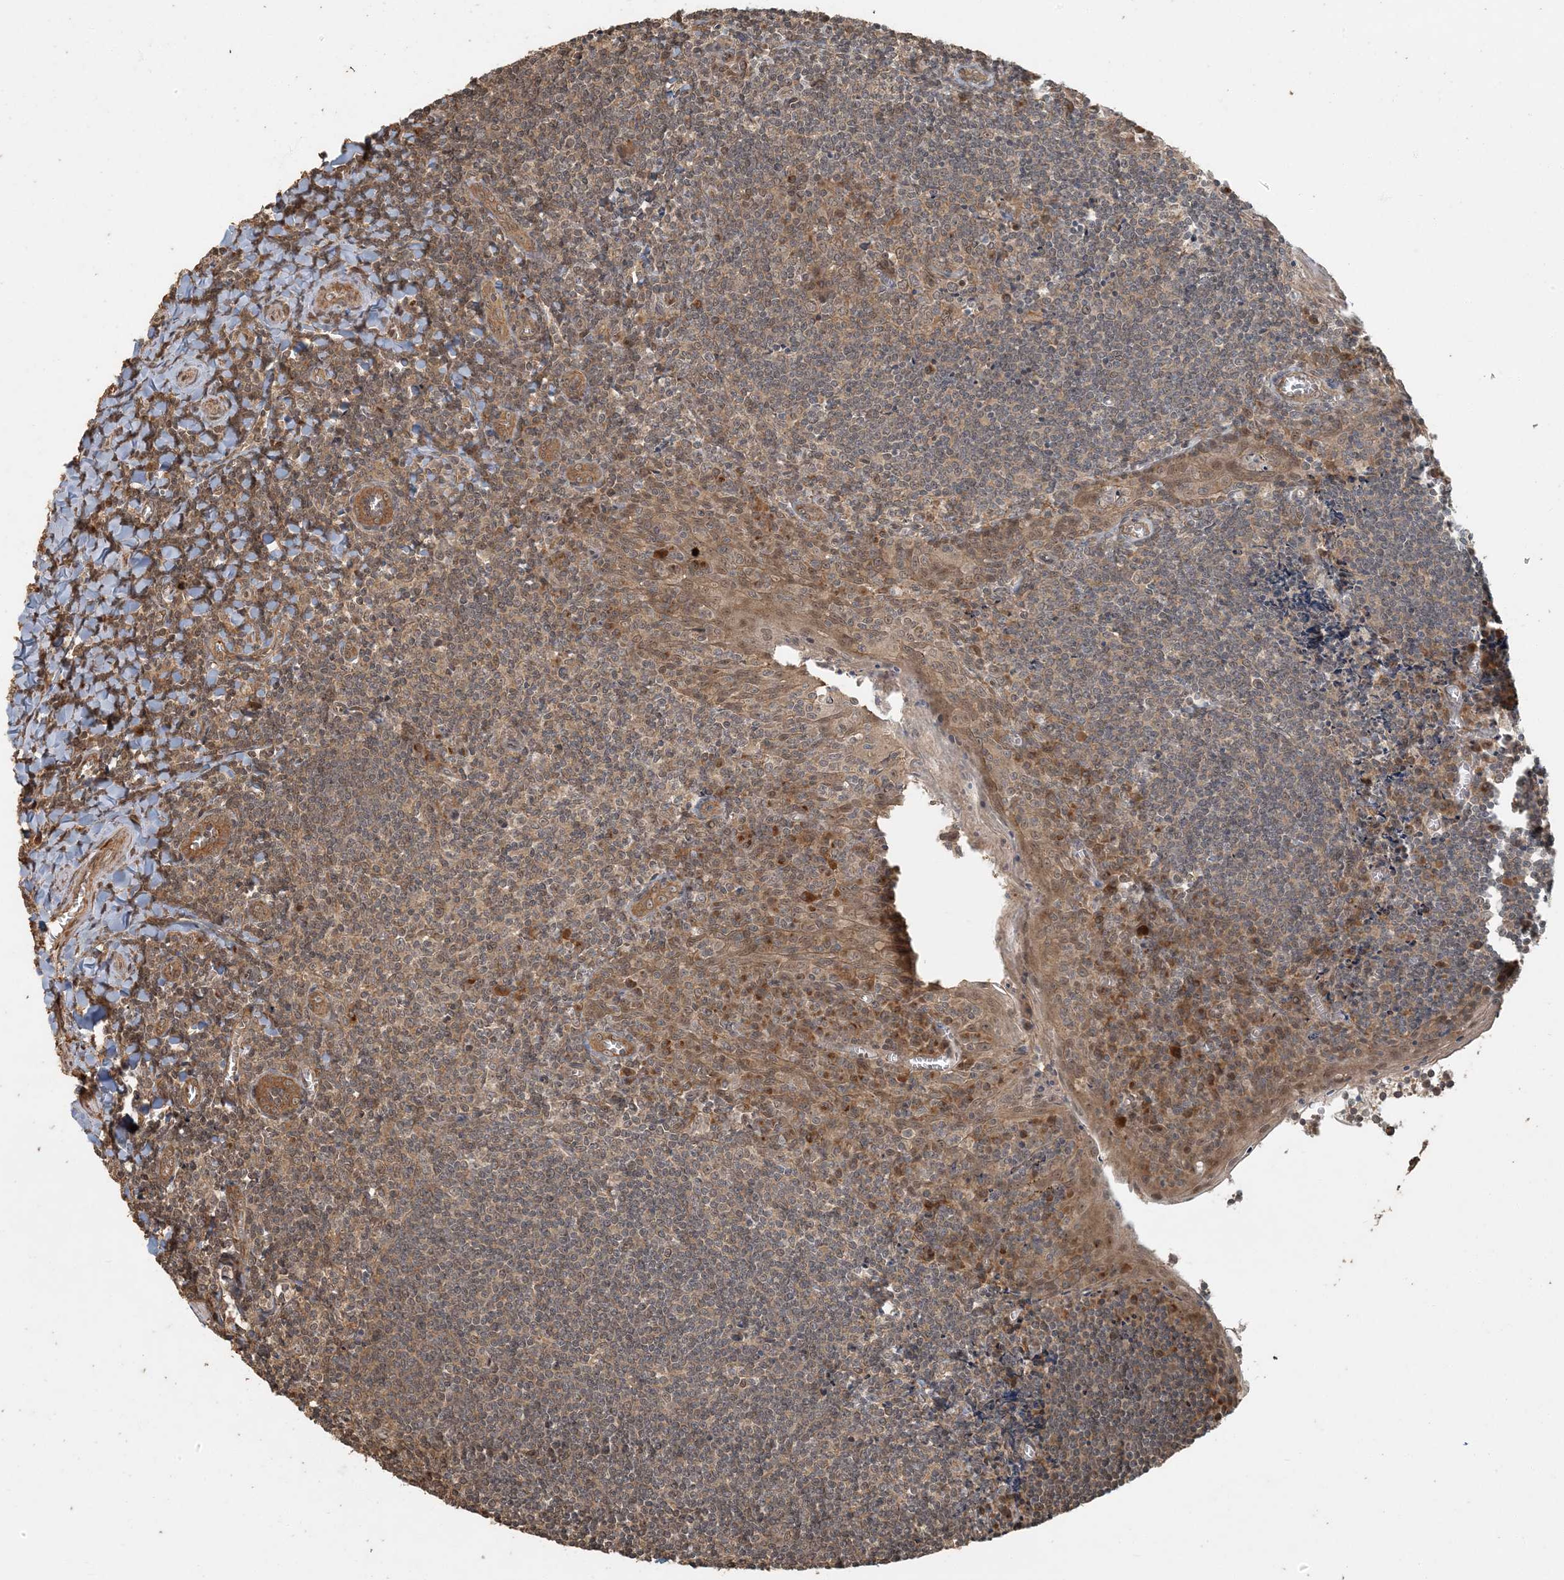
{"staining": {"intensity": "moderate", "quantity": ">75%", "location": "cytoplasmic/membranous"}, "tissue": "tonsil", "cell_type": "Germinal center cells", "image_type": "normal", "snomed": [{"axis": "morphology", "description": "Normal tissue, NOS"}, {"axis": "topography", "description": "Tonsil"}], "caption": "Immunohistochemistry (IHC) photomicrograph of benign tonsil stained for a protein (brown), which reveals medium levels of moderate cytoplasmic/membranous expression in about >75% of germinal center cells.", "gene": "AK9", "patient": {"sex": "male", "age": 27}}